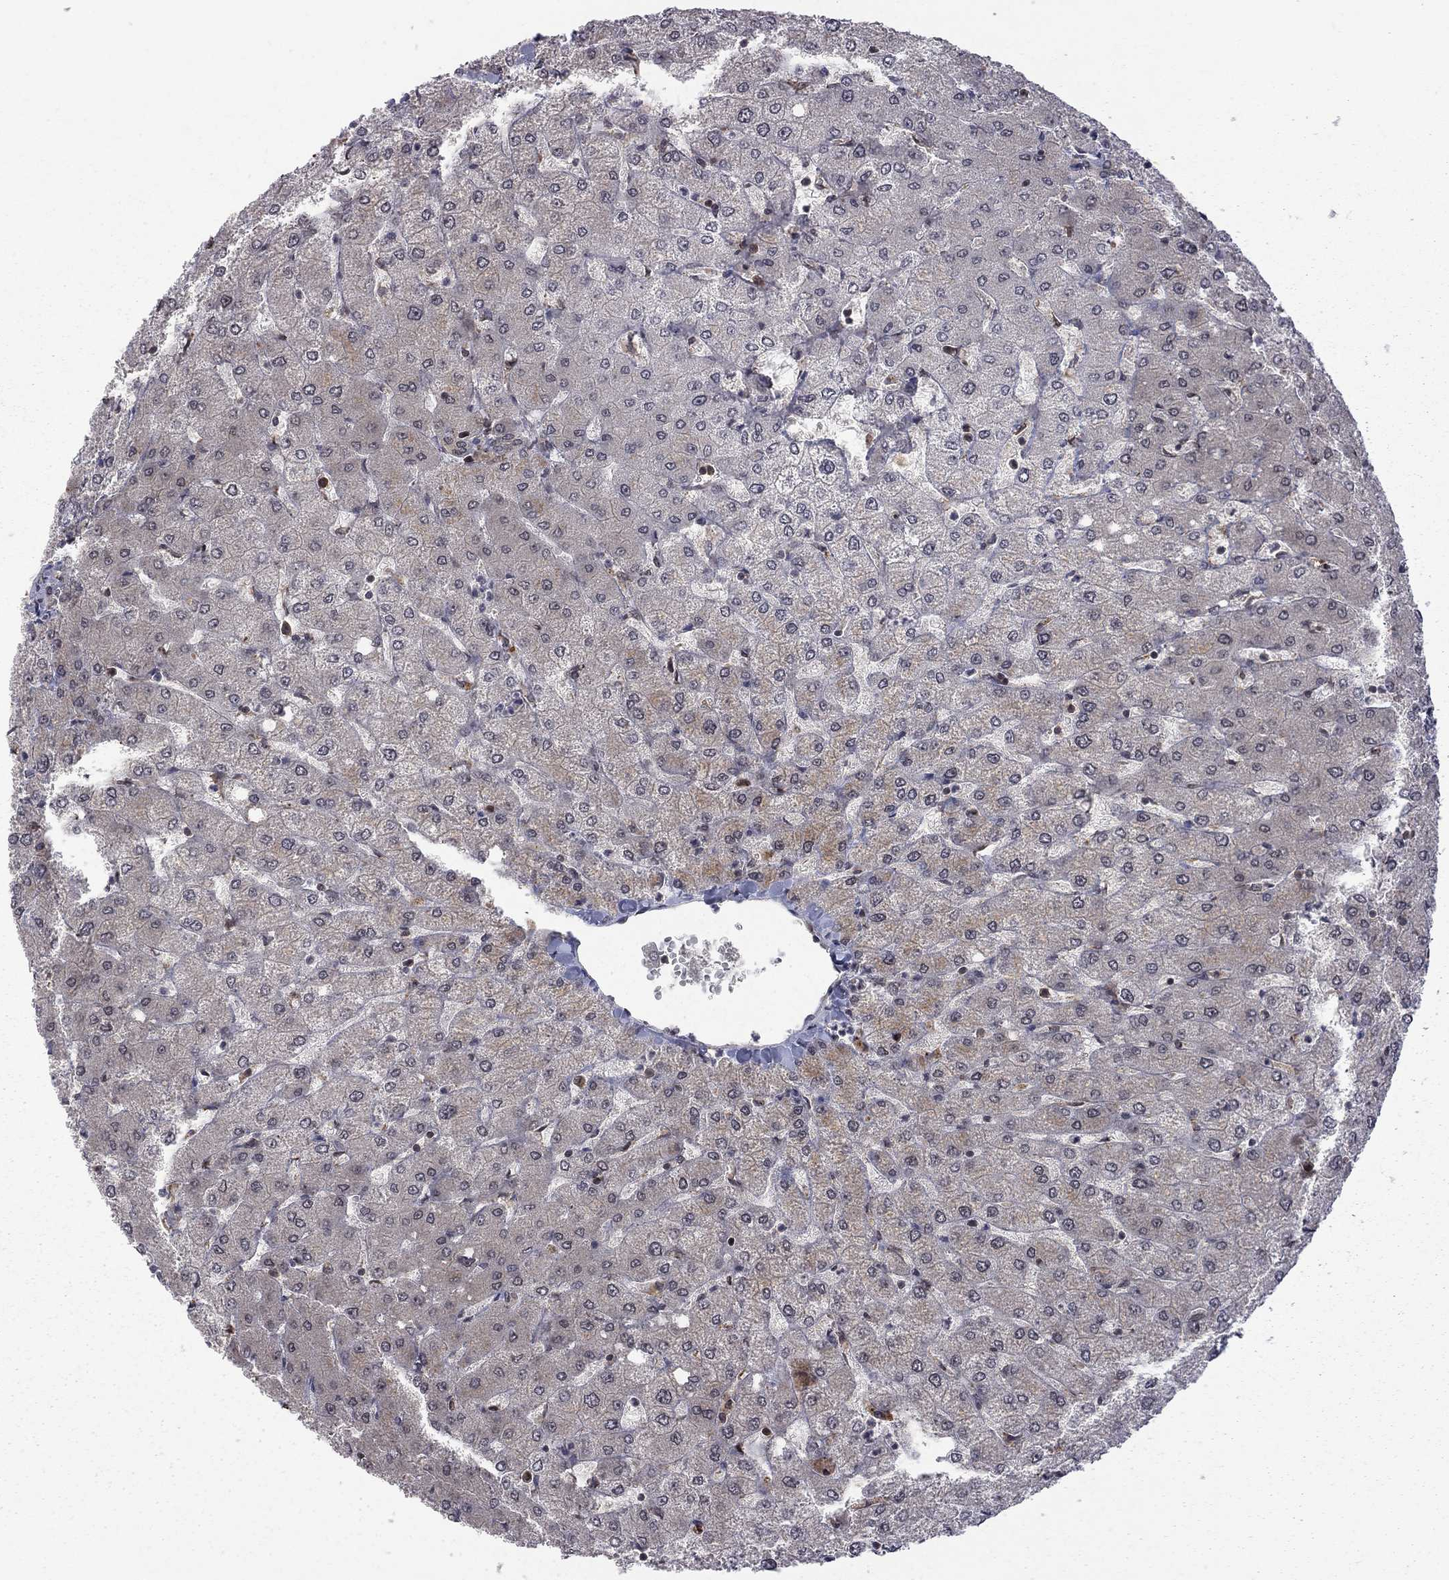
{"staining": {"intensity": "negative", "quantity": "none", "location": "none"}, "tissue": "liver", "cell_type": "Cholangiocytes", "image_type": "normal", "snomed": [{"axis": "morphology", "description": "Normal tissue, NOS"}, {"axis": "topography", "description": "Liver"}], "caption": "High magnification brightfield microscopy of normal liver stained with DAB (brown) and counterstained with hematoxylin (blue): cholangiocytes show no significant staining. (Stains: DAB (3,3'-diaminobenzidine) immunohistochemistry with hematoxylin counter stain, Microscopy: brightfield microscopy at high magnification).", "gene": "NAA50", "patient": {"sex": "female", "age": 54}}